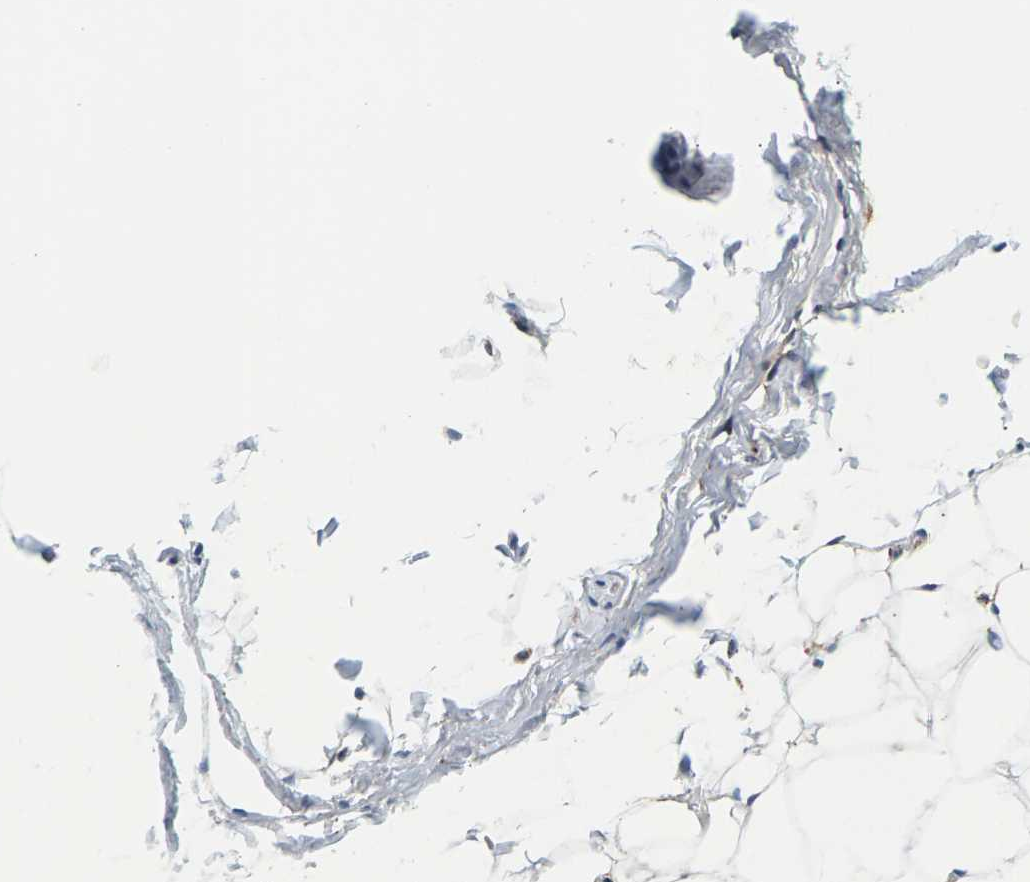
{"staining": {"intensity": "weak", "quantity": ">75%", "location": "cytoplasmic/membranous"}, "tissue": "adipose tissue", "cell_type": "Adipocytes", "image_type": "normal", "snomed": [{"axis": "morphology", "description": "Normal tissue, NOS"}, {"axis": "topography", "description": "Breast"}, {"axis": "topography", "description": "Soft tissue"}], "caption": "Weak cytoplasmic/membranous positivity for a protein is seen in approximately >75% of adipocytes of normal adipose tissue using IHC.", "gene": "PDE1A", "patient": {"sex": "female", "age": 75}}